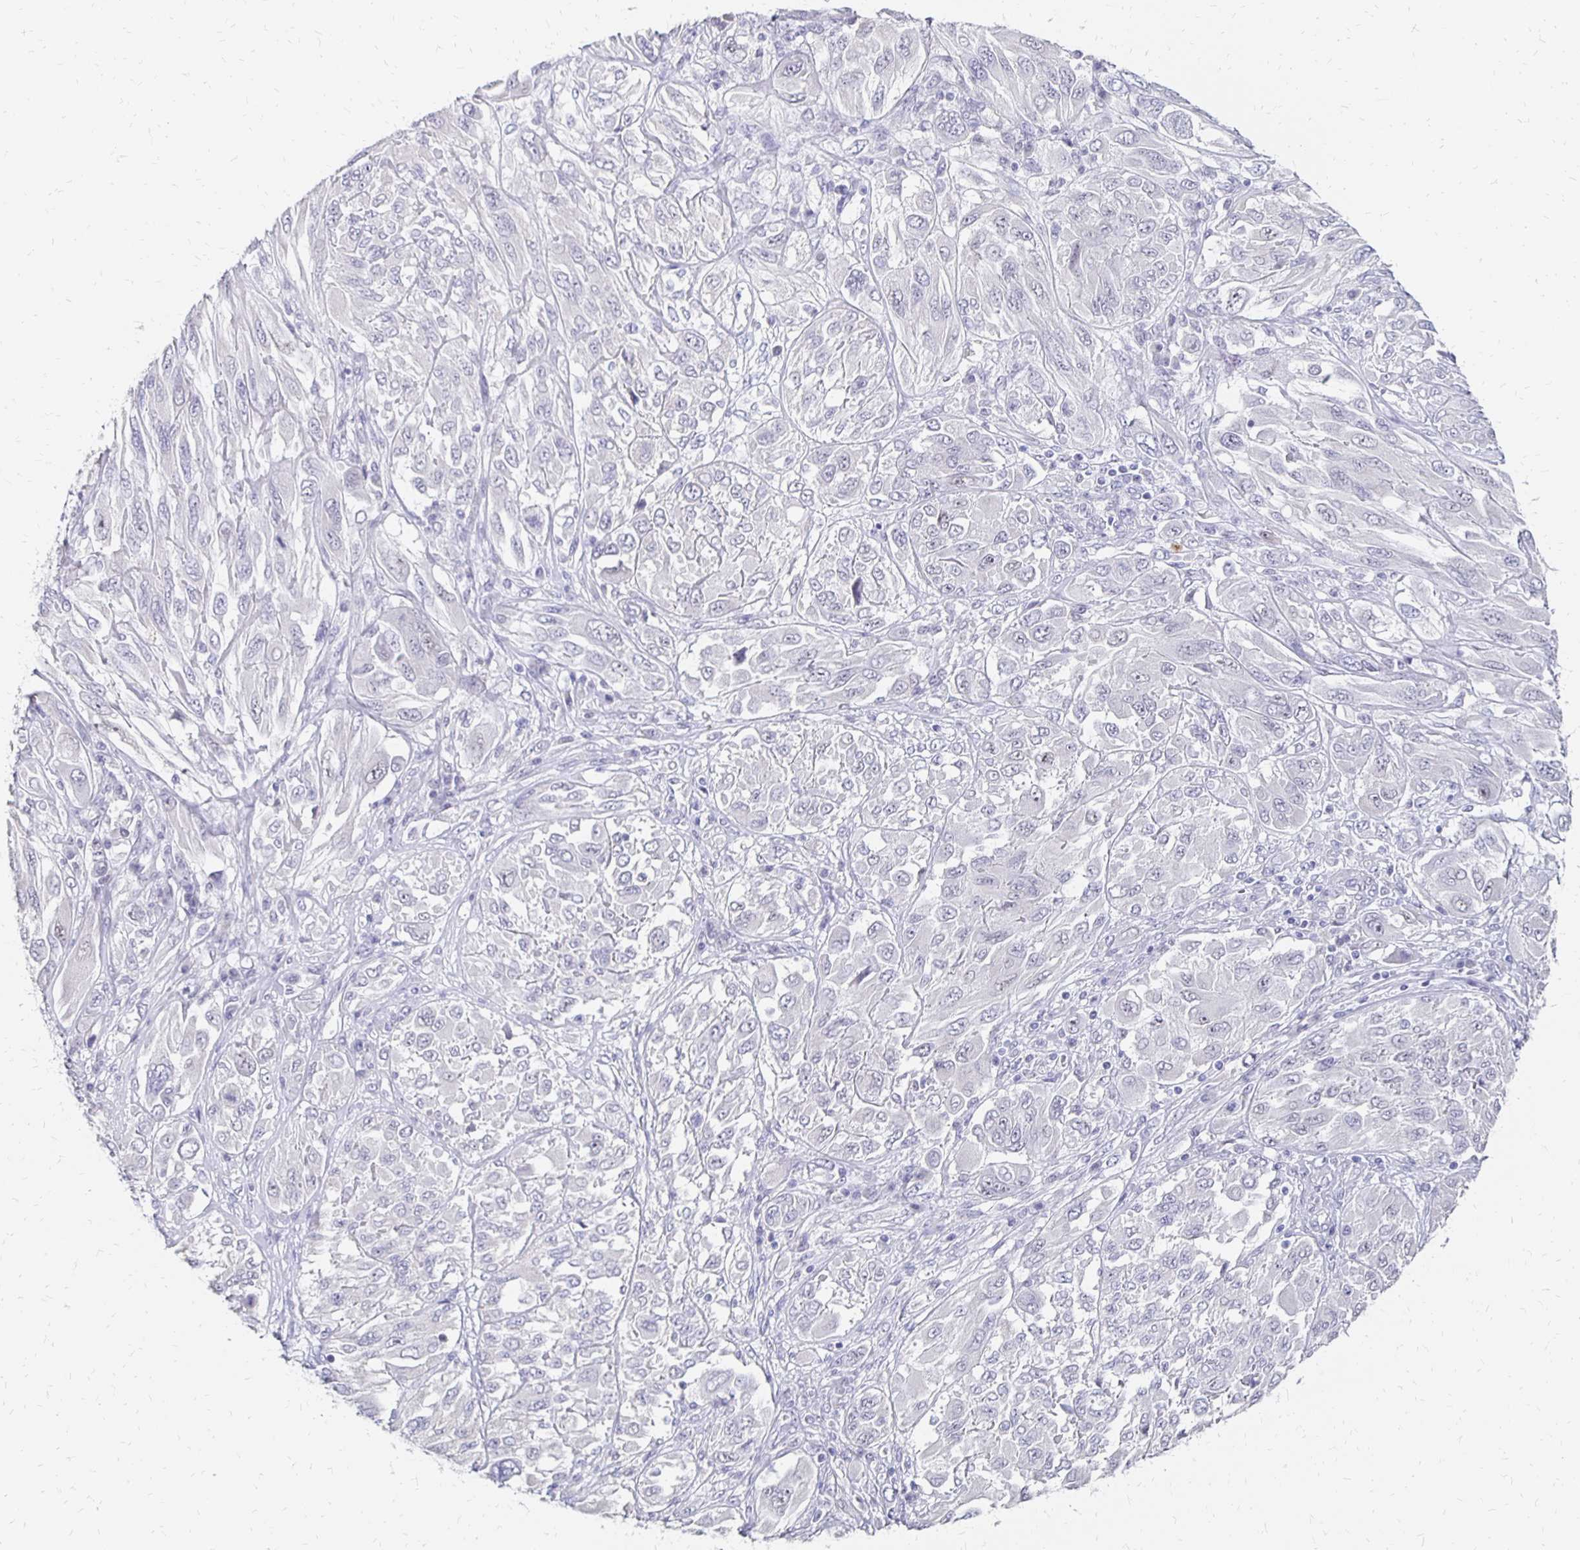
{"staining": {"intensity": "negative", "quantity": "none", "location": "none"}, "tissue": "melanoma", "cell_type": "Tumor cells", "image_type": "cancer", "snomed": [{"axis": "morphology", "description": "Malignant melanoma, NOS"}, {"axis": "topography", "description": "Skin"}], "caption": "Melanoma was stained to show a protein in brown. There is no significant expression in tumor cells.", "gene": "ATOSB", "patient": {"sex": "female", "age": 91}}